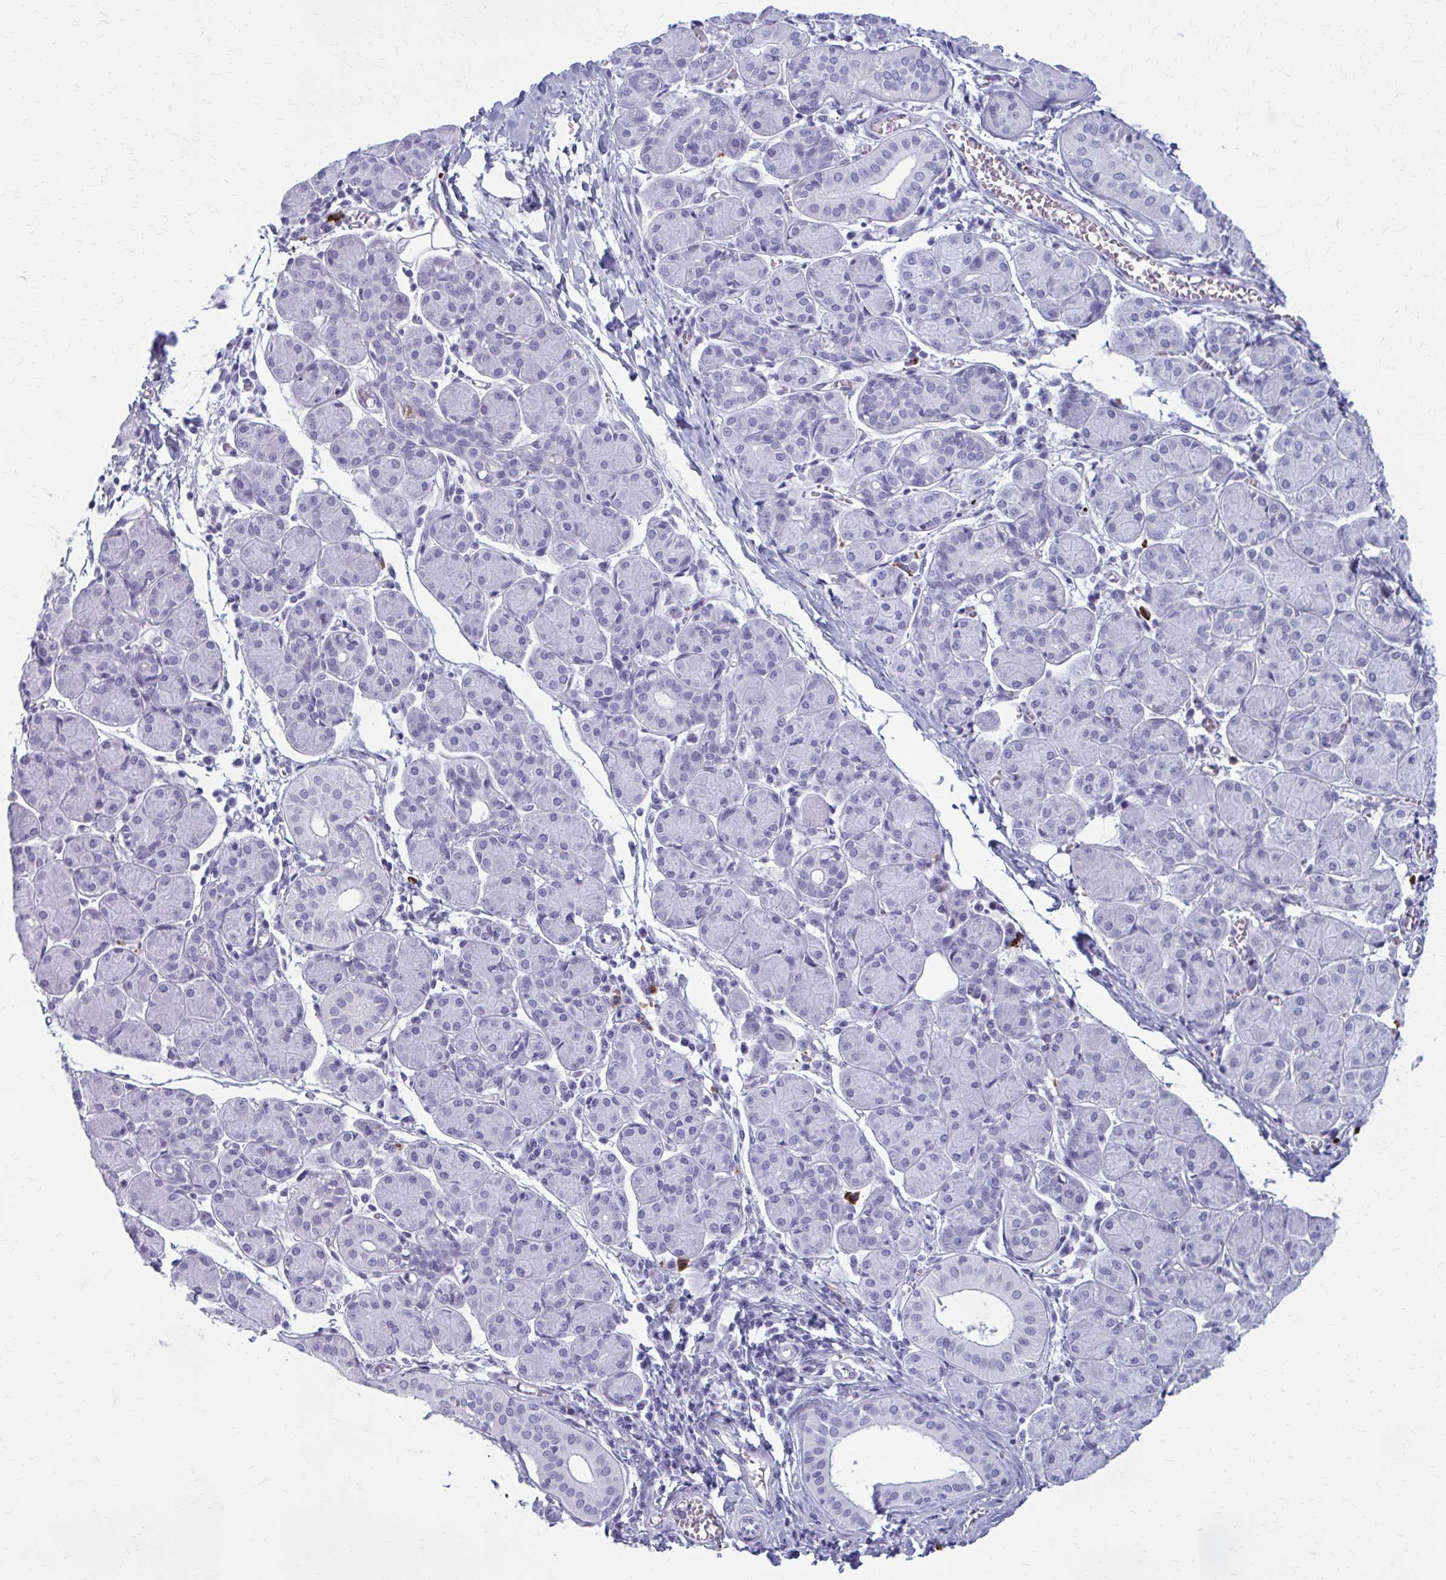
{"staining": {"intensity": "negative", "quantity": "none", "location": "none"}, "tissue": "salivary gland", "cell_type": "Glandular cells", "image_type": "normal", "snomed": [{"axis": "morphology", "description": "Normal tissue, NOS"}, {"axis": "morphology", "description": "Inflammation, NOS"}, {"axis": "topography", "description": "Lymph node"}, {"axis": "topography", "description": "Salivary gland"}], "caption": "There is no significant positivity in glandular cells of salivary gland. The staining is performed using DAB brown chromogen with nuclei counter-stained in using hematoxylin.", "gene": "ZDHHC7", "patient": {"sex": "male", "age": 3}}